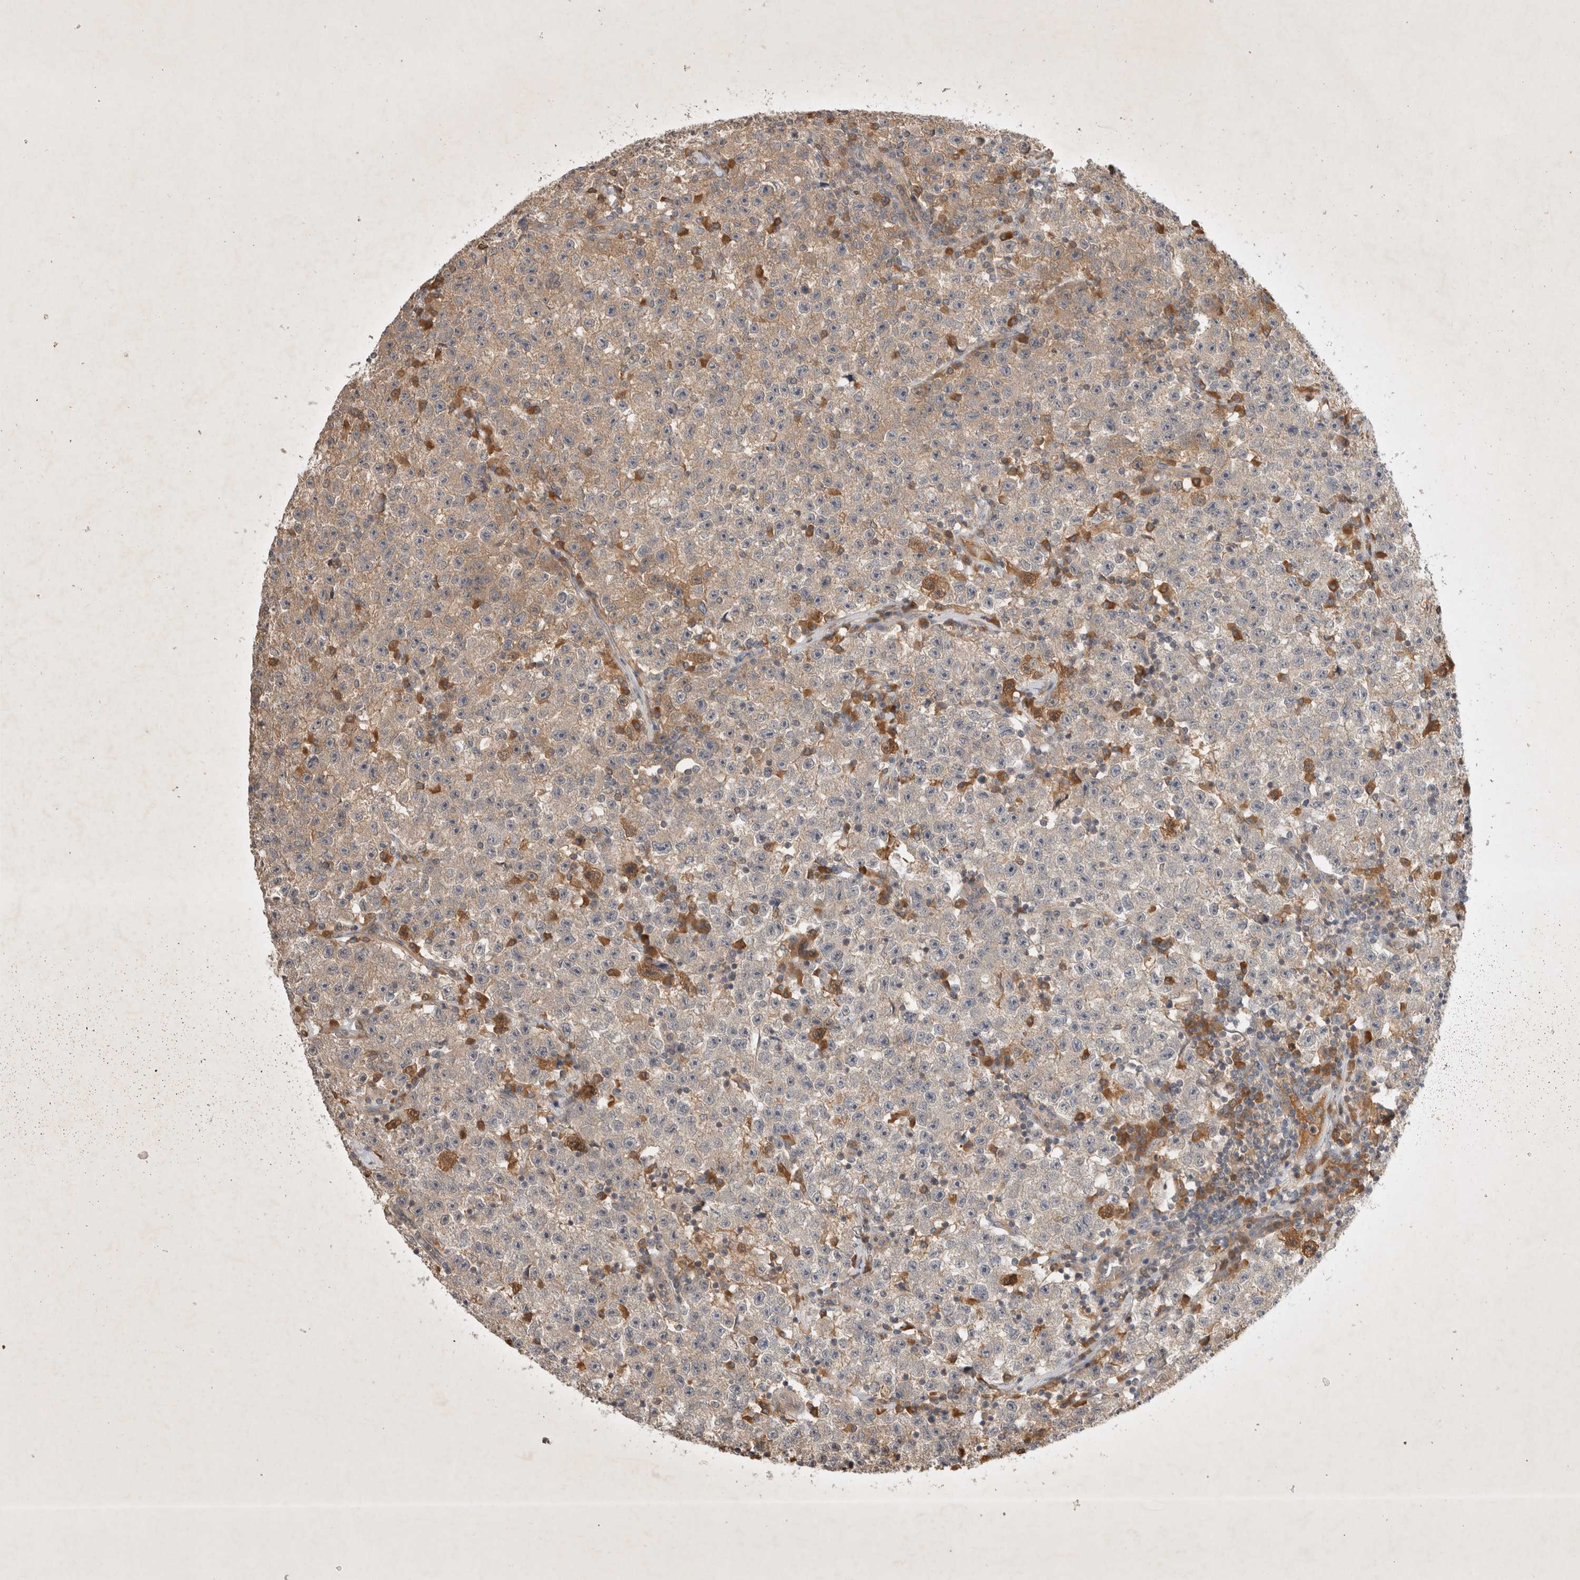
{"staining": {"intensity": "negative", "quantity": "none", "location": "none"}, "tissue": "testis cancer", "cell_type": "Tumor cells", "image_type": "cancer", "snomed": [{"axis": "morphology", "description": "Seminoma, NOS"}, {"axis": "topography", "description": "Testis"}], "caption": "The immunohistochemistry (IHC) histopathology image has no significant expression in tumor cells of testis cancer (seminoma) tissue.", "gene": "YES1", "patient": {"sex": "male", "age": 22}}